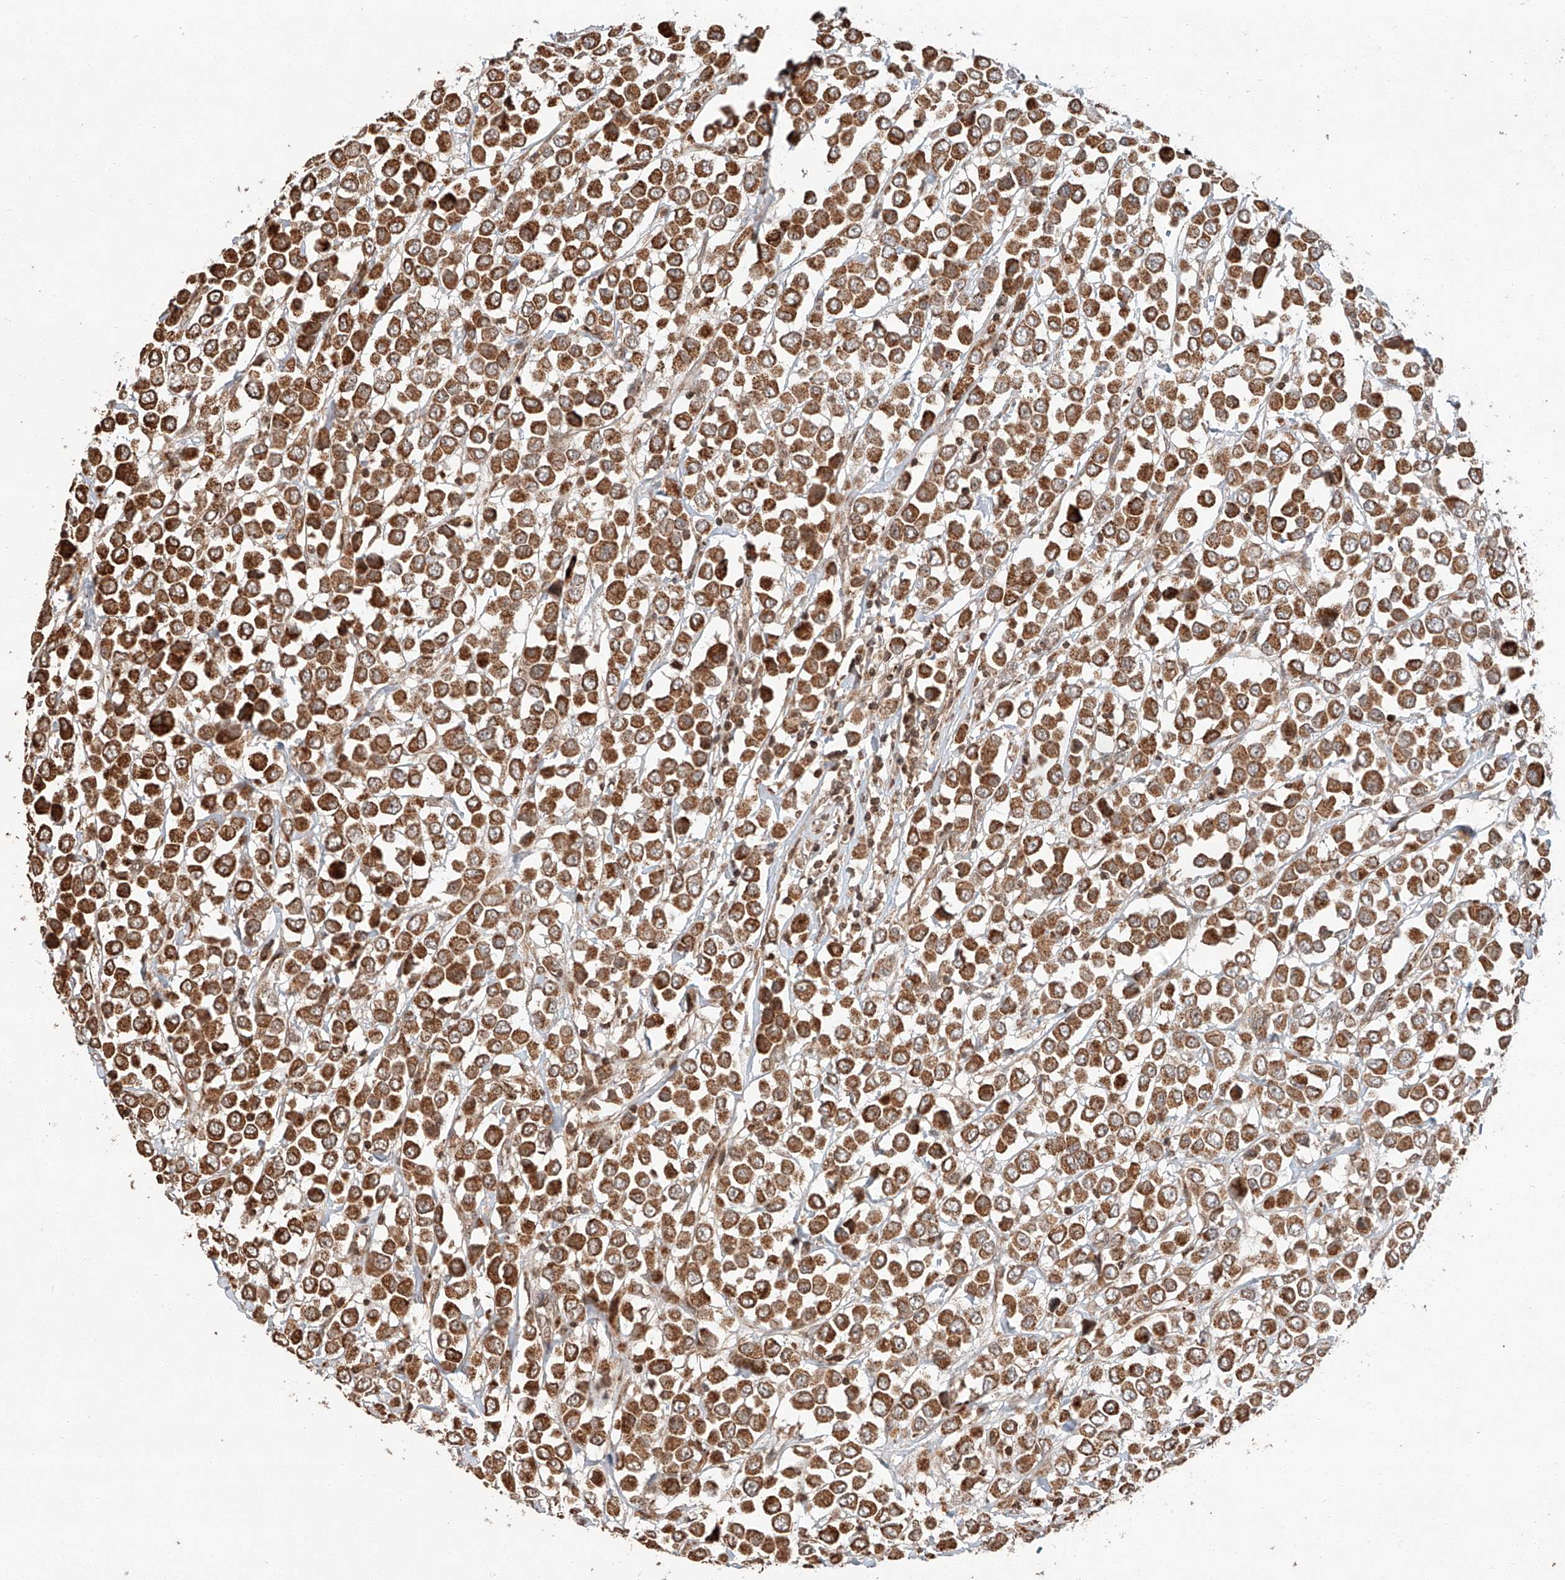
{"staining": {"intensity": "strong", "quantity": ">75%", "location": "cytoplasmic/membranous"}, "tissue": "breast cancer", "cell_type": "Tumor cells", "image_type": "cancer", "snomed": [{"axis": "morphology", "description": "Duct carcinoma"}, {"axis": "topography", "description": "Breast"}], "caption": "A high amount of strong cytoplasmic/membranous positivity is appreciated in approximately >75% of tumor cells in breast cancer (intraductal carcinoma) tissue. (Brightfield microscopy of DAB IHC at high magnification).", "gene": "ARHGAP33", "patient": {"sex": "female", "age": 61}}